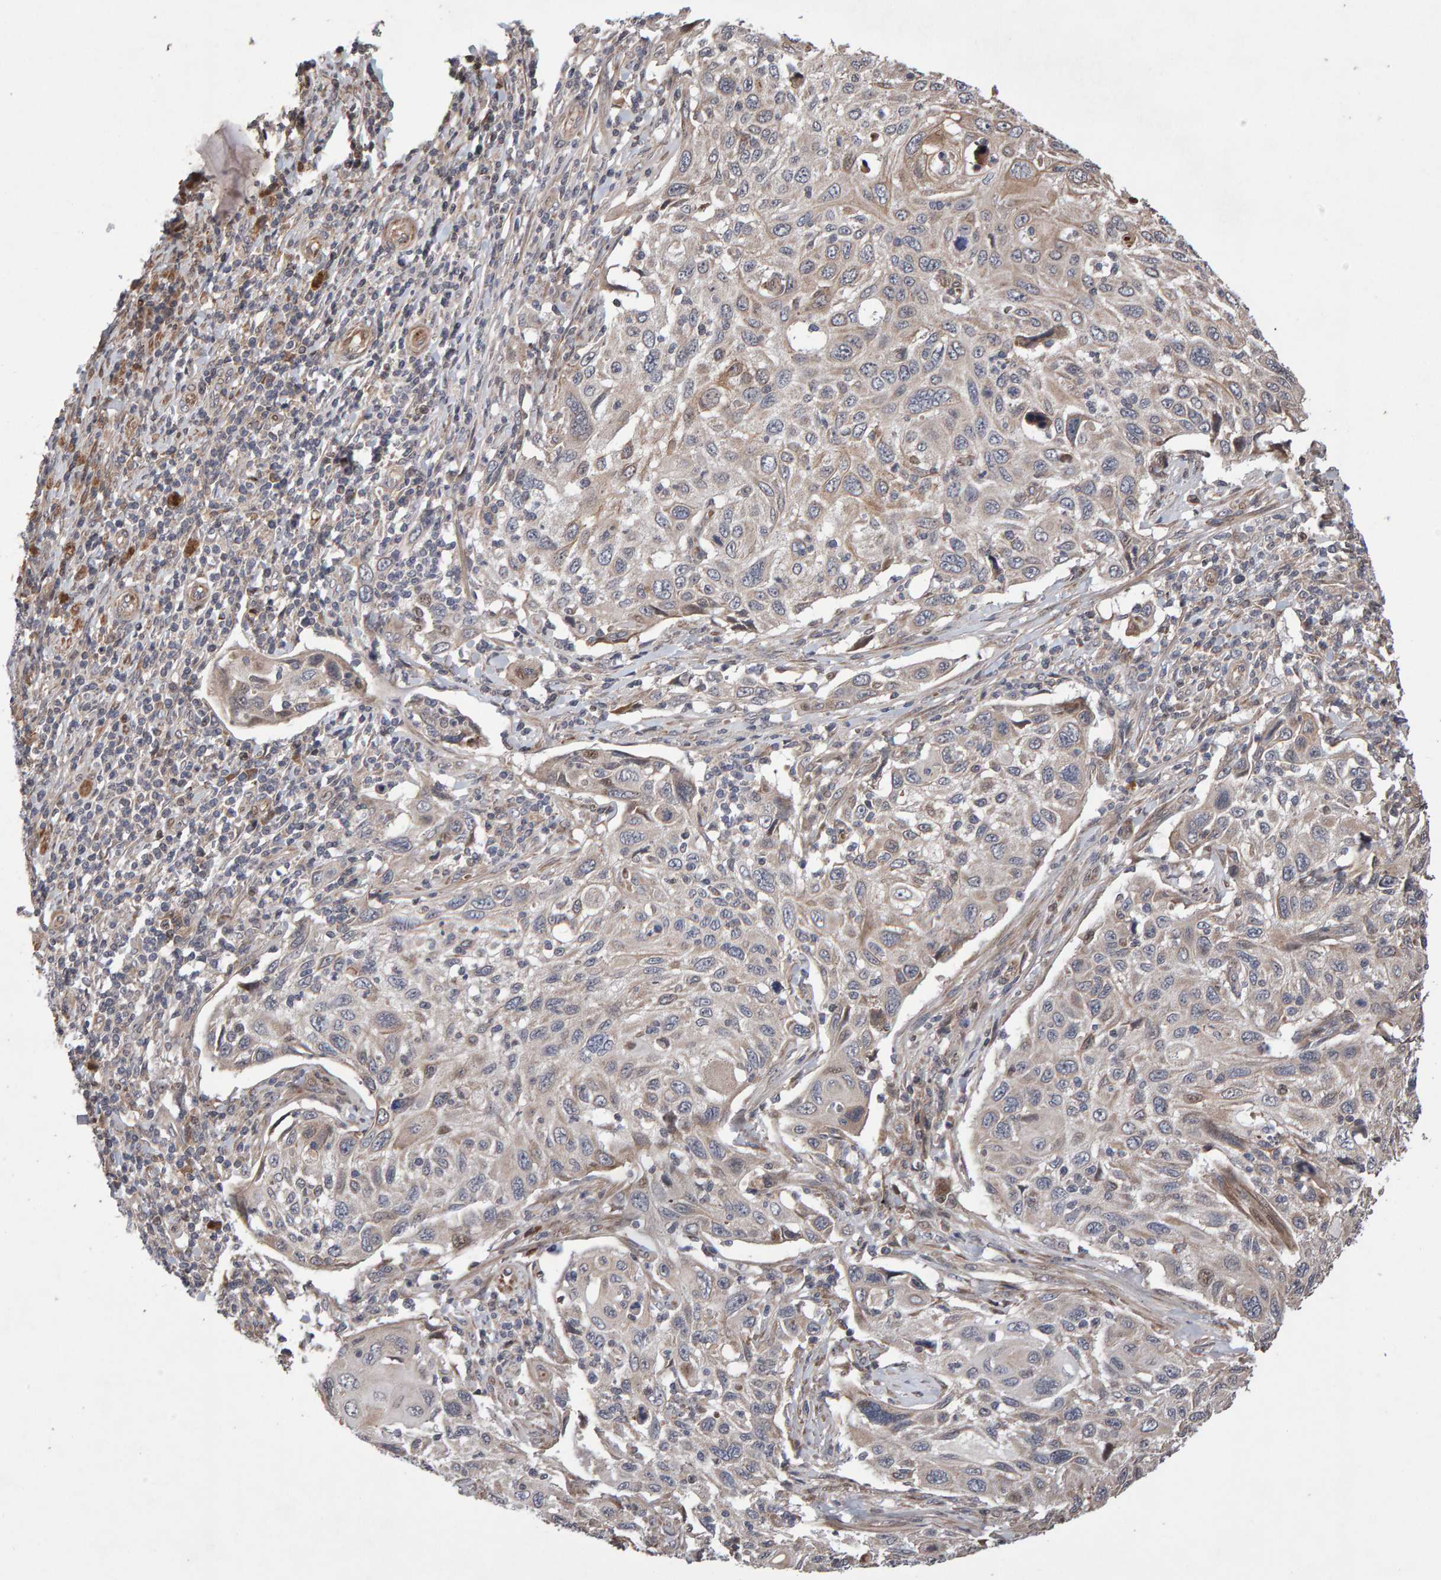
{"staining": {"intensity": "weak", "quantity": "25%-75%", "location": "cytoplasmic/membranous"}, "tissue": "cervical cancer", "cell_type": "Tumor cells", "image_type": "cancer", "snomed": [{"axis": "morphology", "description": "Squamous cell carcinoma, NOS"}, {"axis": "topography", "description": "Cervix"}], "caption": "Cervical cancer (squamous cell carcinoma) was stained to show a protein in brown. There is low levels of weak cytoplasmic/membranous staining in about 25%-75% of tumor cells.", "gene": "PECR", "patient": {"sex": "female", "age": 70}}